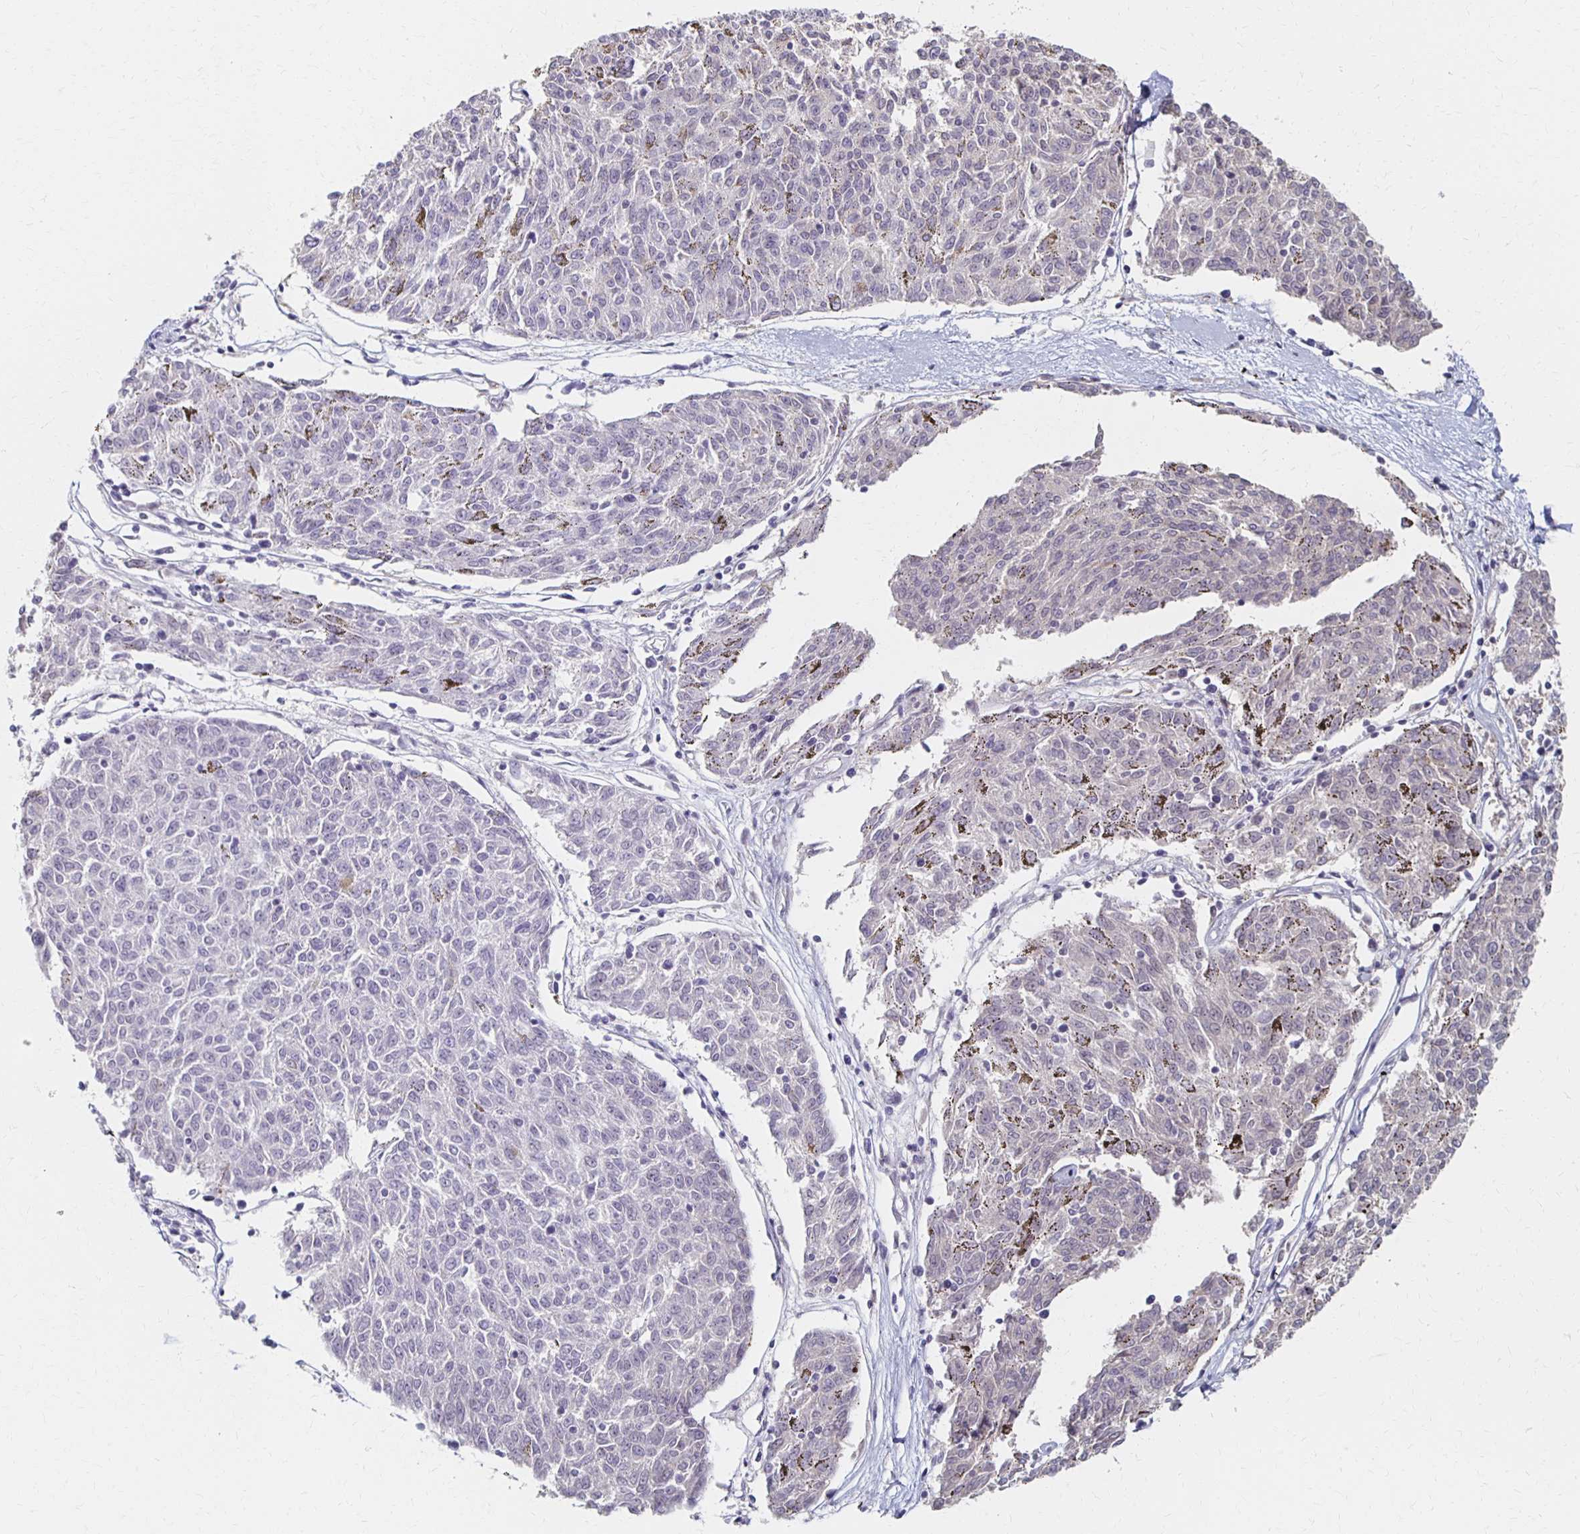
{"staining": {"intensity": "negative", "quantity": "none", "location": "none"}, "tissue": "melanoma", "cell_type": "Tumor cells", "image_type": "cancer", "snomed": [{"axis": "morphology", "description": "Malignant melanoma, NOS"}, {"axis": "topography", "description": "Skin"}], "caption": "This histopathology image is of melanoma stained with immunohistochemistry to label a protein in brown with the nuclei are counter-stained blue. There is no positivity in tumor cells.", "gene": "PRKCB", "patient": {"sex": "female", "age": 72}}